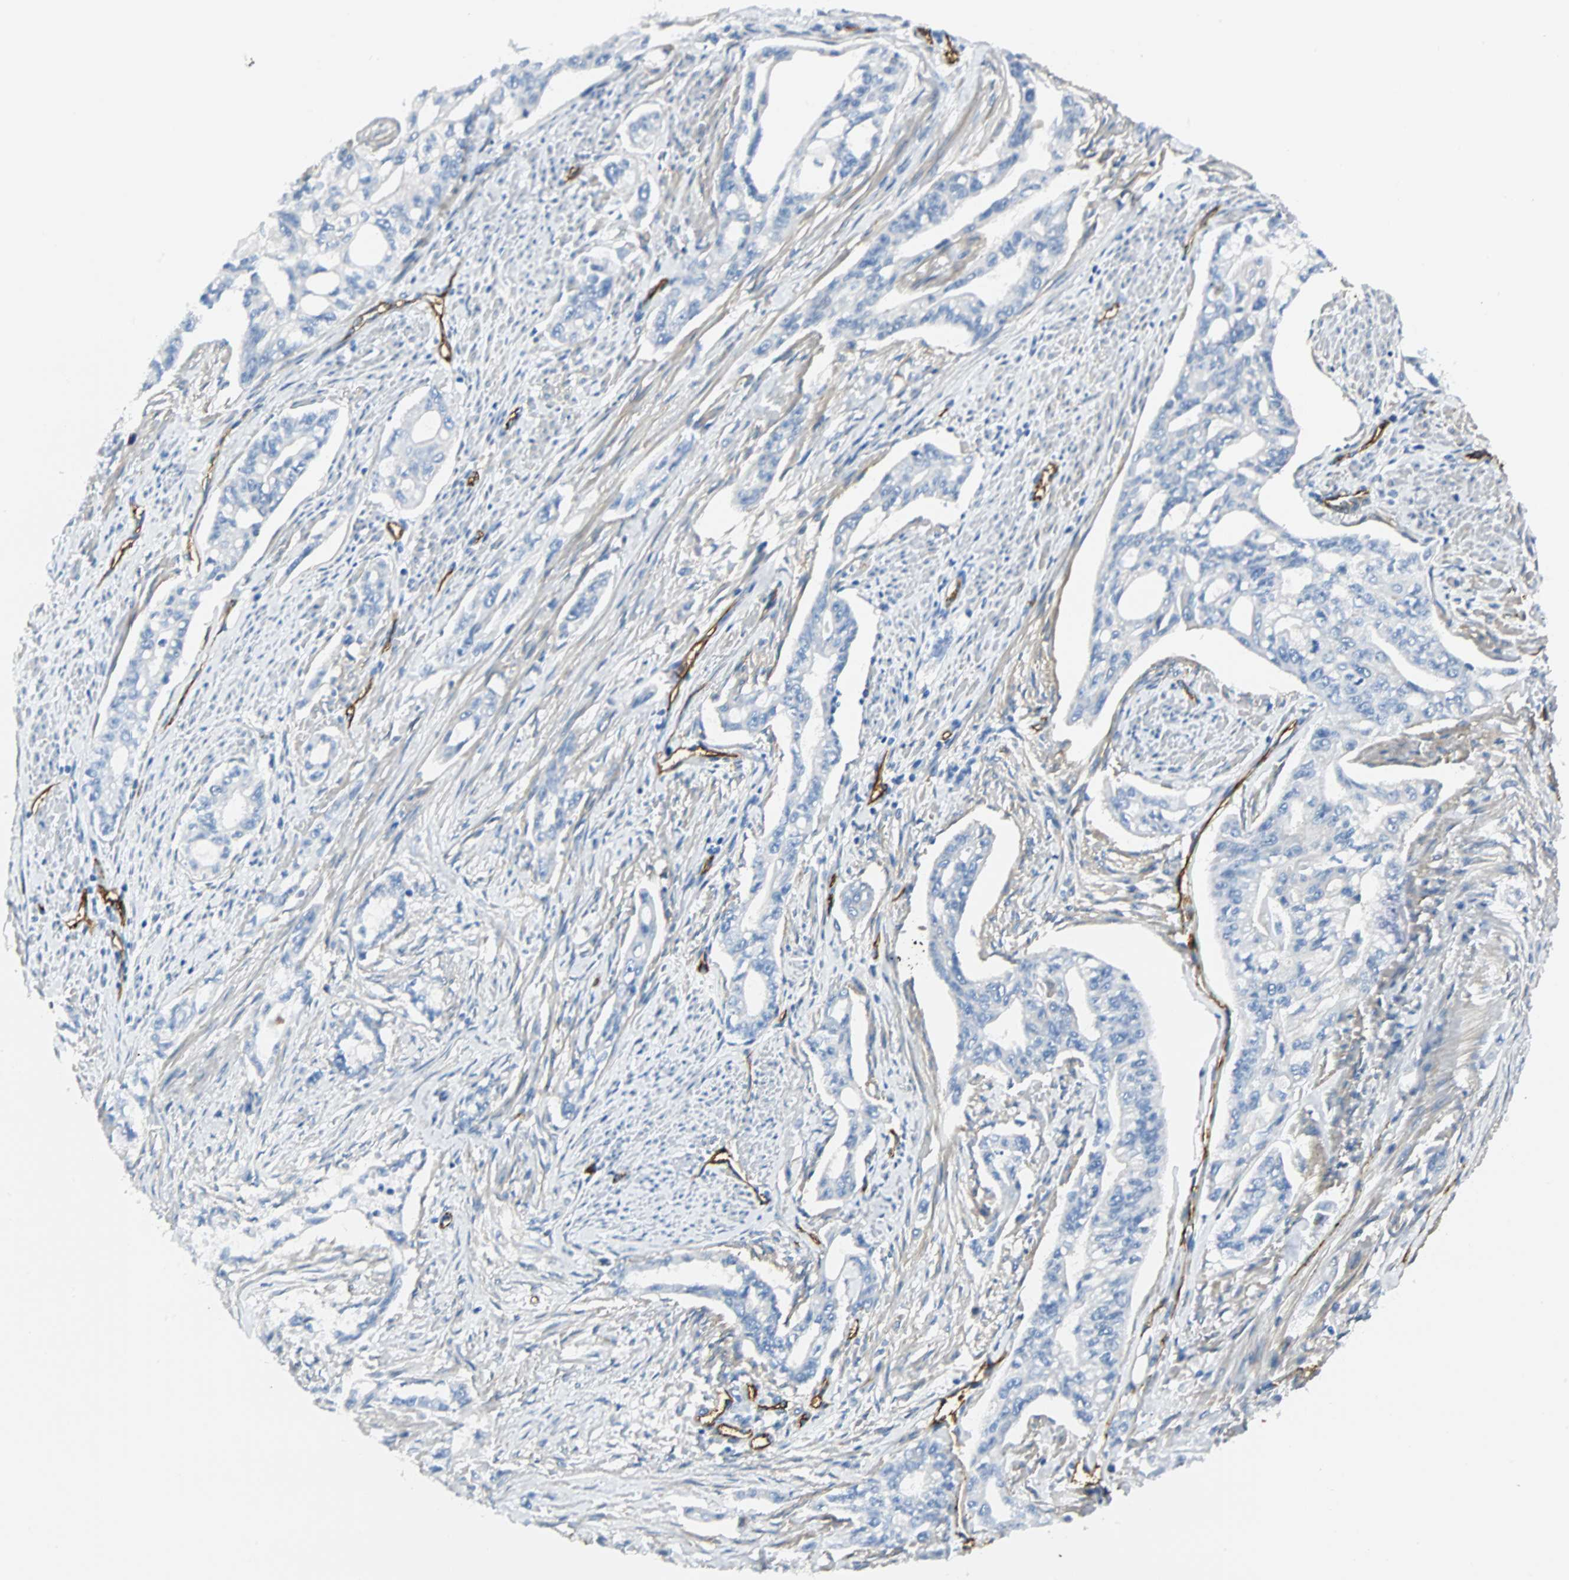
{"staining": {"intensity": "weak", "quantity": "<25%", "location": "cytoplasmic/membranous"}, "tissue": "pancreatic cancer", "cell_type": "Tumor cells", "image_type": "cancer", "snomed": [{"axis": "morphology", "description": "Normal tissue, NOS"}, {"axis": "topography", "description": "Pancreas"}], "caption": "A histopathology image of pancreatic cancer stained for a protein shows no brown staining in tumor cells.", "gene": "VPS9D1", "patient": {"sex": "male", "age": 42}}